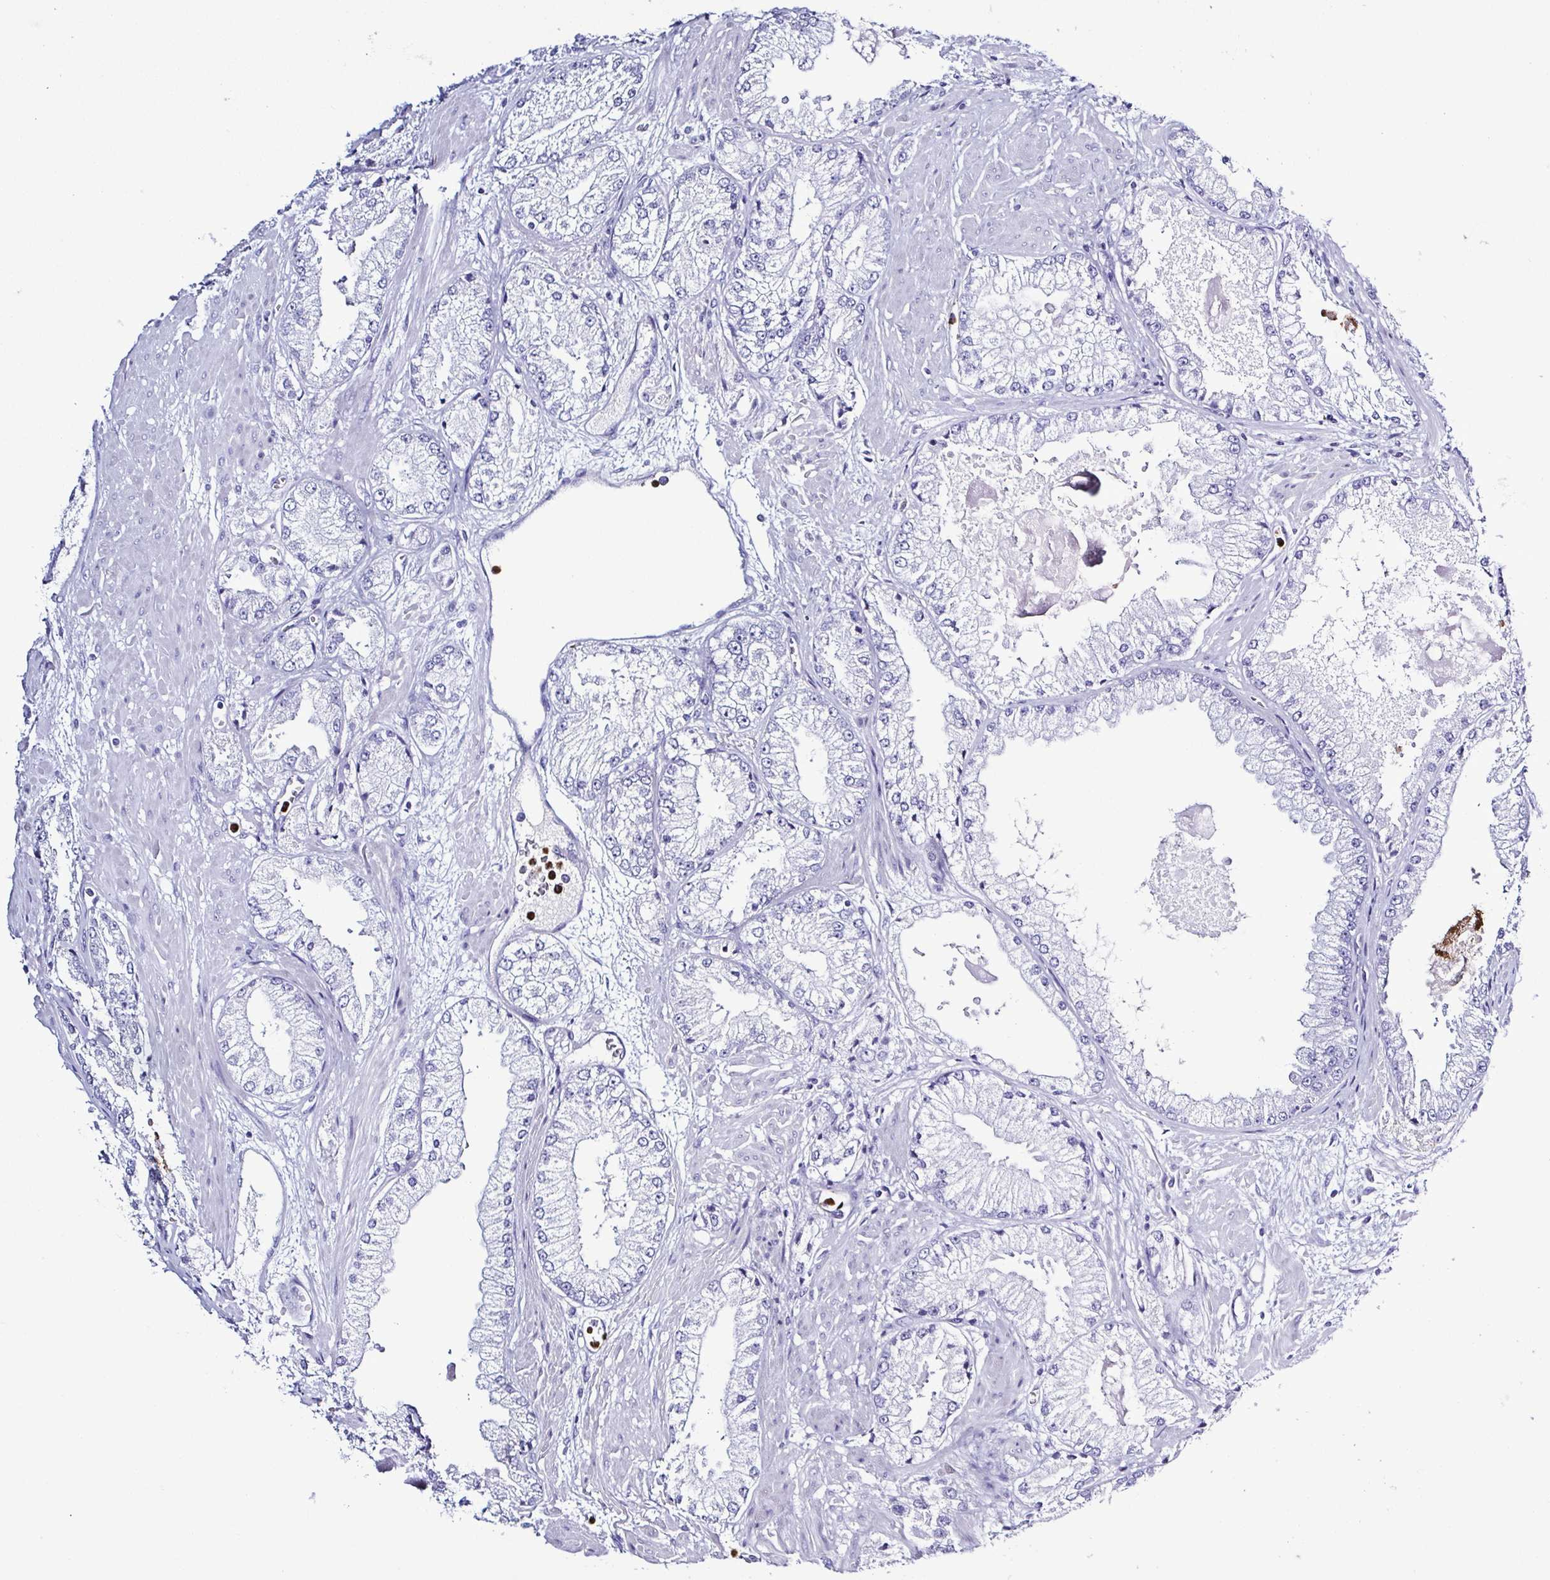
{"staining": {"intensity": "negative", "quantity": "none", "location": "none"}, "tissue": "prostate cancer", "cell_type": "Tumor cells", "image_type": "cancer", "snomed": [{"axis": "morphology", "description": "Adenocarcinoma, High grade"}, {"axis": "topography", "description": "Prostate"}], "caption": "Immunohistochemistry (IHC) histopathology image of human prostate cancer stained for a protein (brown), which exhibits no expression in tumor cells. (DAB (3,3'-diaminobenzidine) immunohistochemistry visualized using brightfield microscopy, high magnification).", "gene": "LTF", "patient": {"sex": "male", "age": 68}}